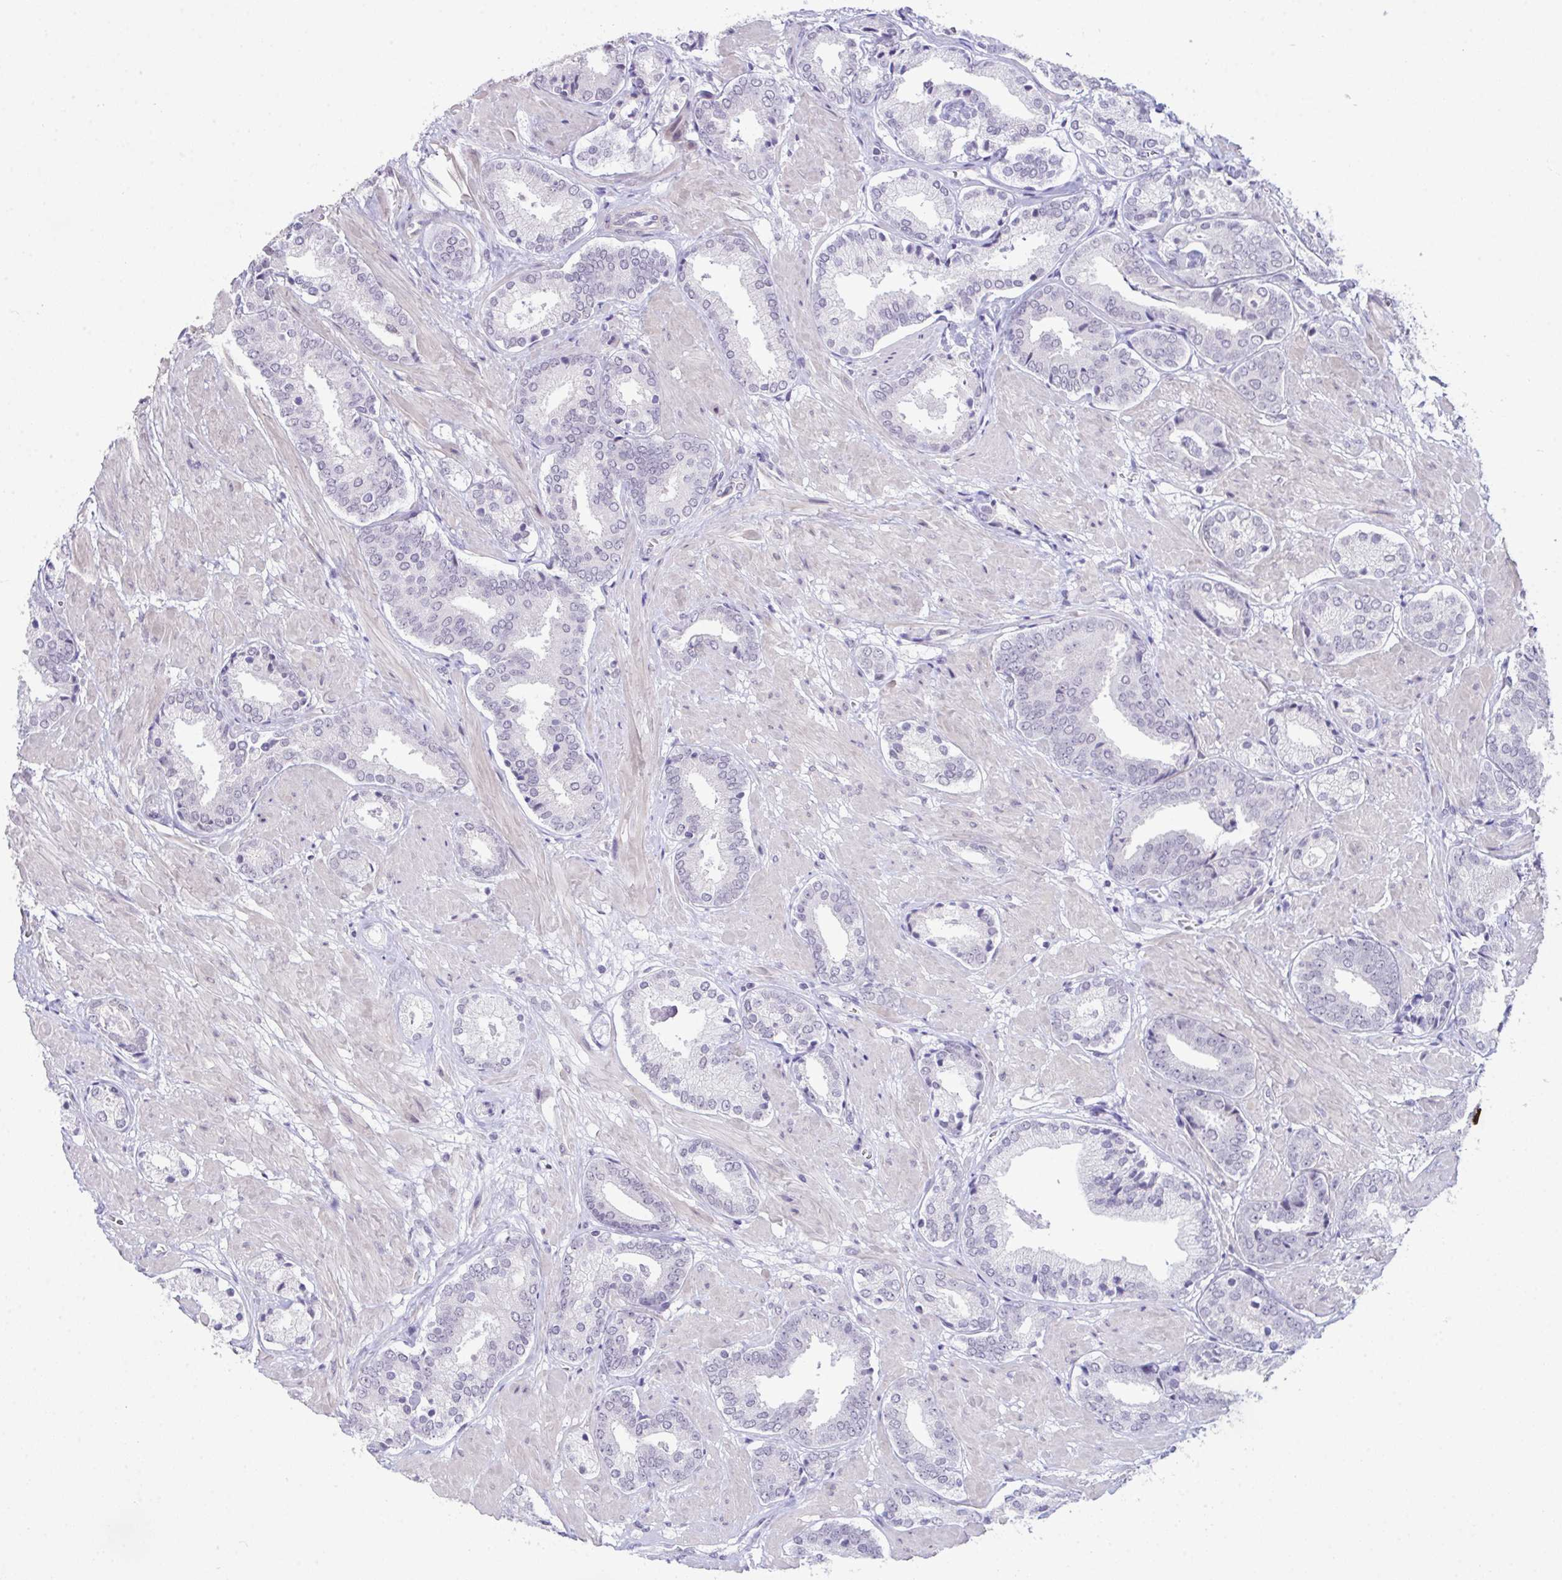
{"staining": {"intensity": "negative", "quantity": "none", "location": "none"}, "tissue": "prostate cancer", "cell_type": "Tumor cells", "image_type": "cancer", "snomed": [{"axis": "morphology", "description": "Adenocarcinoma, High grade"}, {"axis": "topography", "description": "Prostate"}], "caption": "High power microscopy photomicrograph of an immunohistochemistry photomicrograph of prostate cancer (adenocarcinoma (high-grade)), revealing no significant expression in tumor cells. (DAB (3,3'-diaminobenzidine) immunohistochemistry (IHC) with hematoxylin counter stain).", "gene": "ATP6V0D2", "patient": {"sex": "male", "age": 56}}